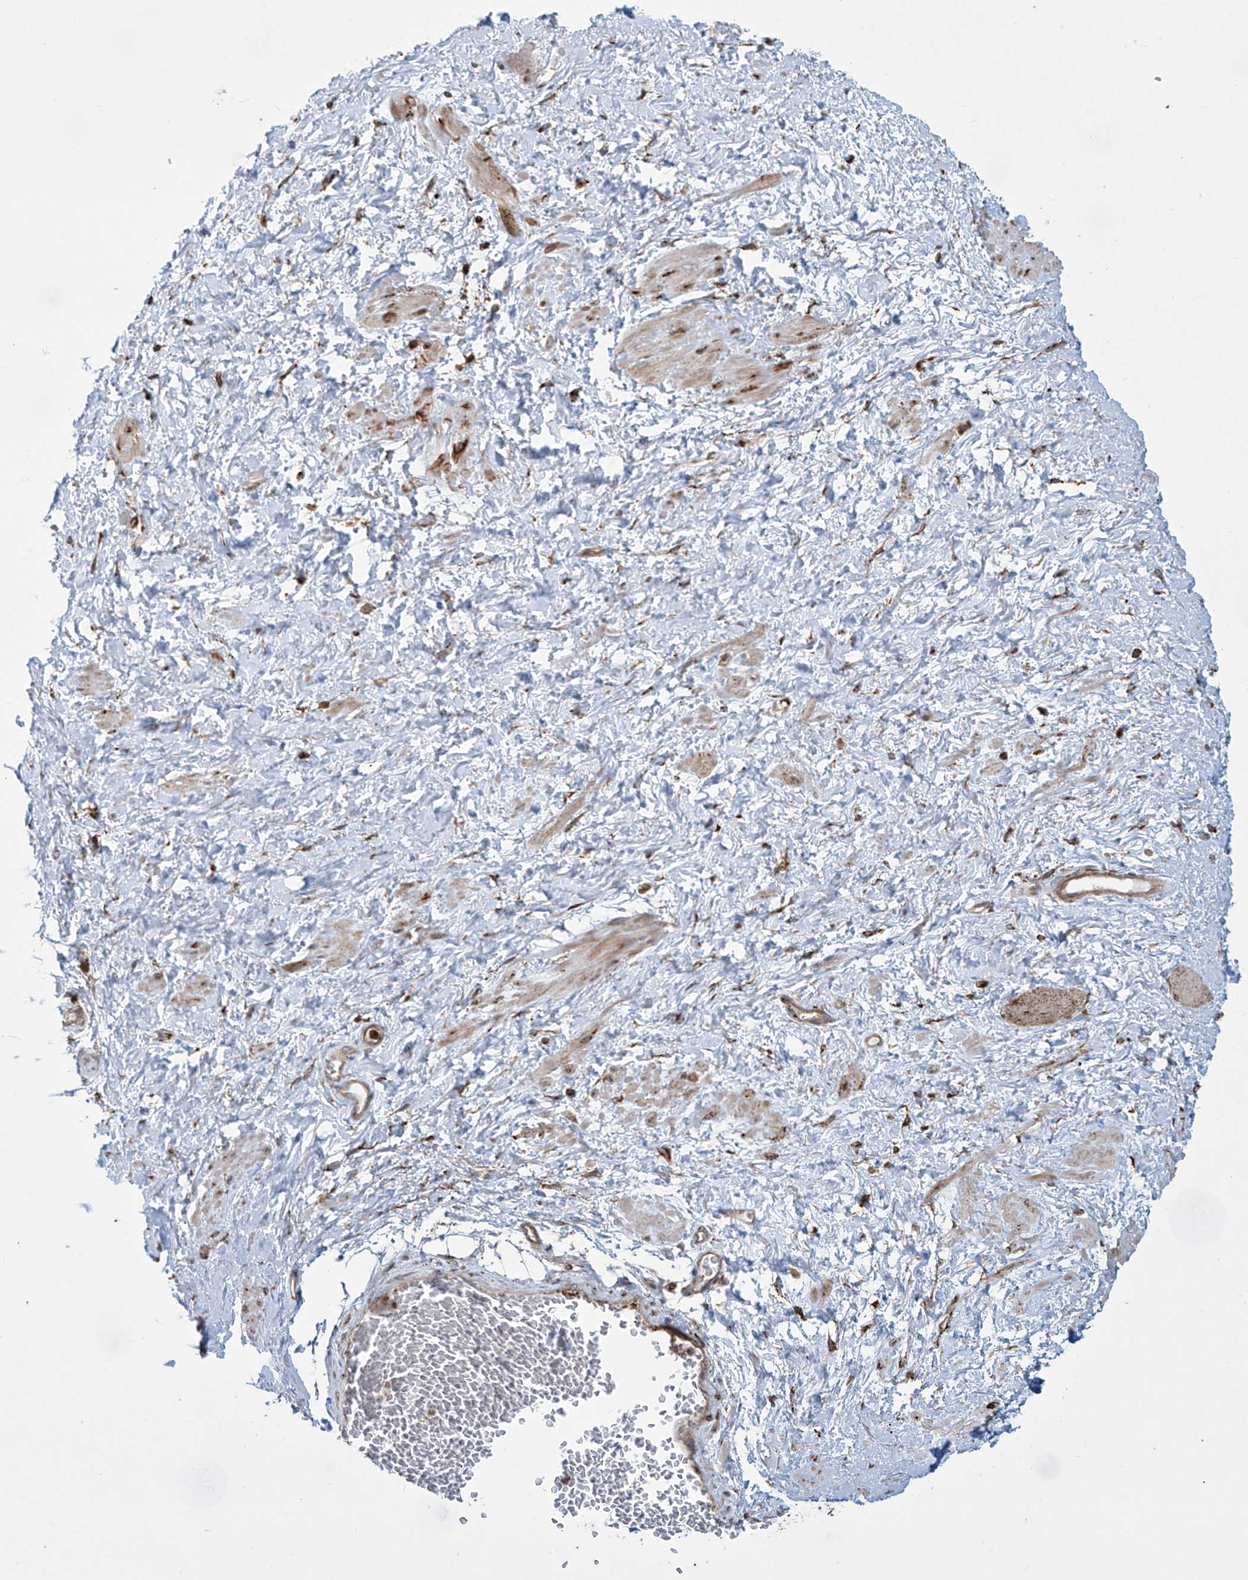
{"staining": {"intensity": "negative", "quantity": "none", "location": "none"}, "tissue": "adipose tissue", "cell_type": "Adipocytes", "image_type": "normal", "snomed": [{"axis": "morphology", "description": "Normal tissue, NOS"}, {"axis": "morphology", "description": "Adenocarcinoma, Low grade"}, {"axis": "topography", "description": "Prostate"}, {"axis": "topography", "description": "Peripheral nerve tissue"}], "caption": "Immunohistochemistry micrograph of unremarkable human adipose tissue stained for a protein (brown), which demonstrates no positivity in adipocytes.", "gene": "MX1", "patient": {"sex": "male", "age": 63}}